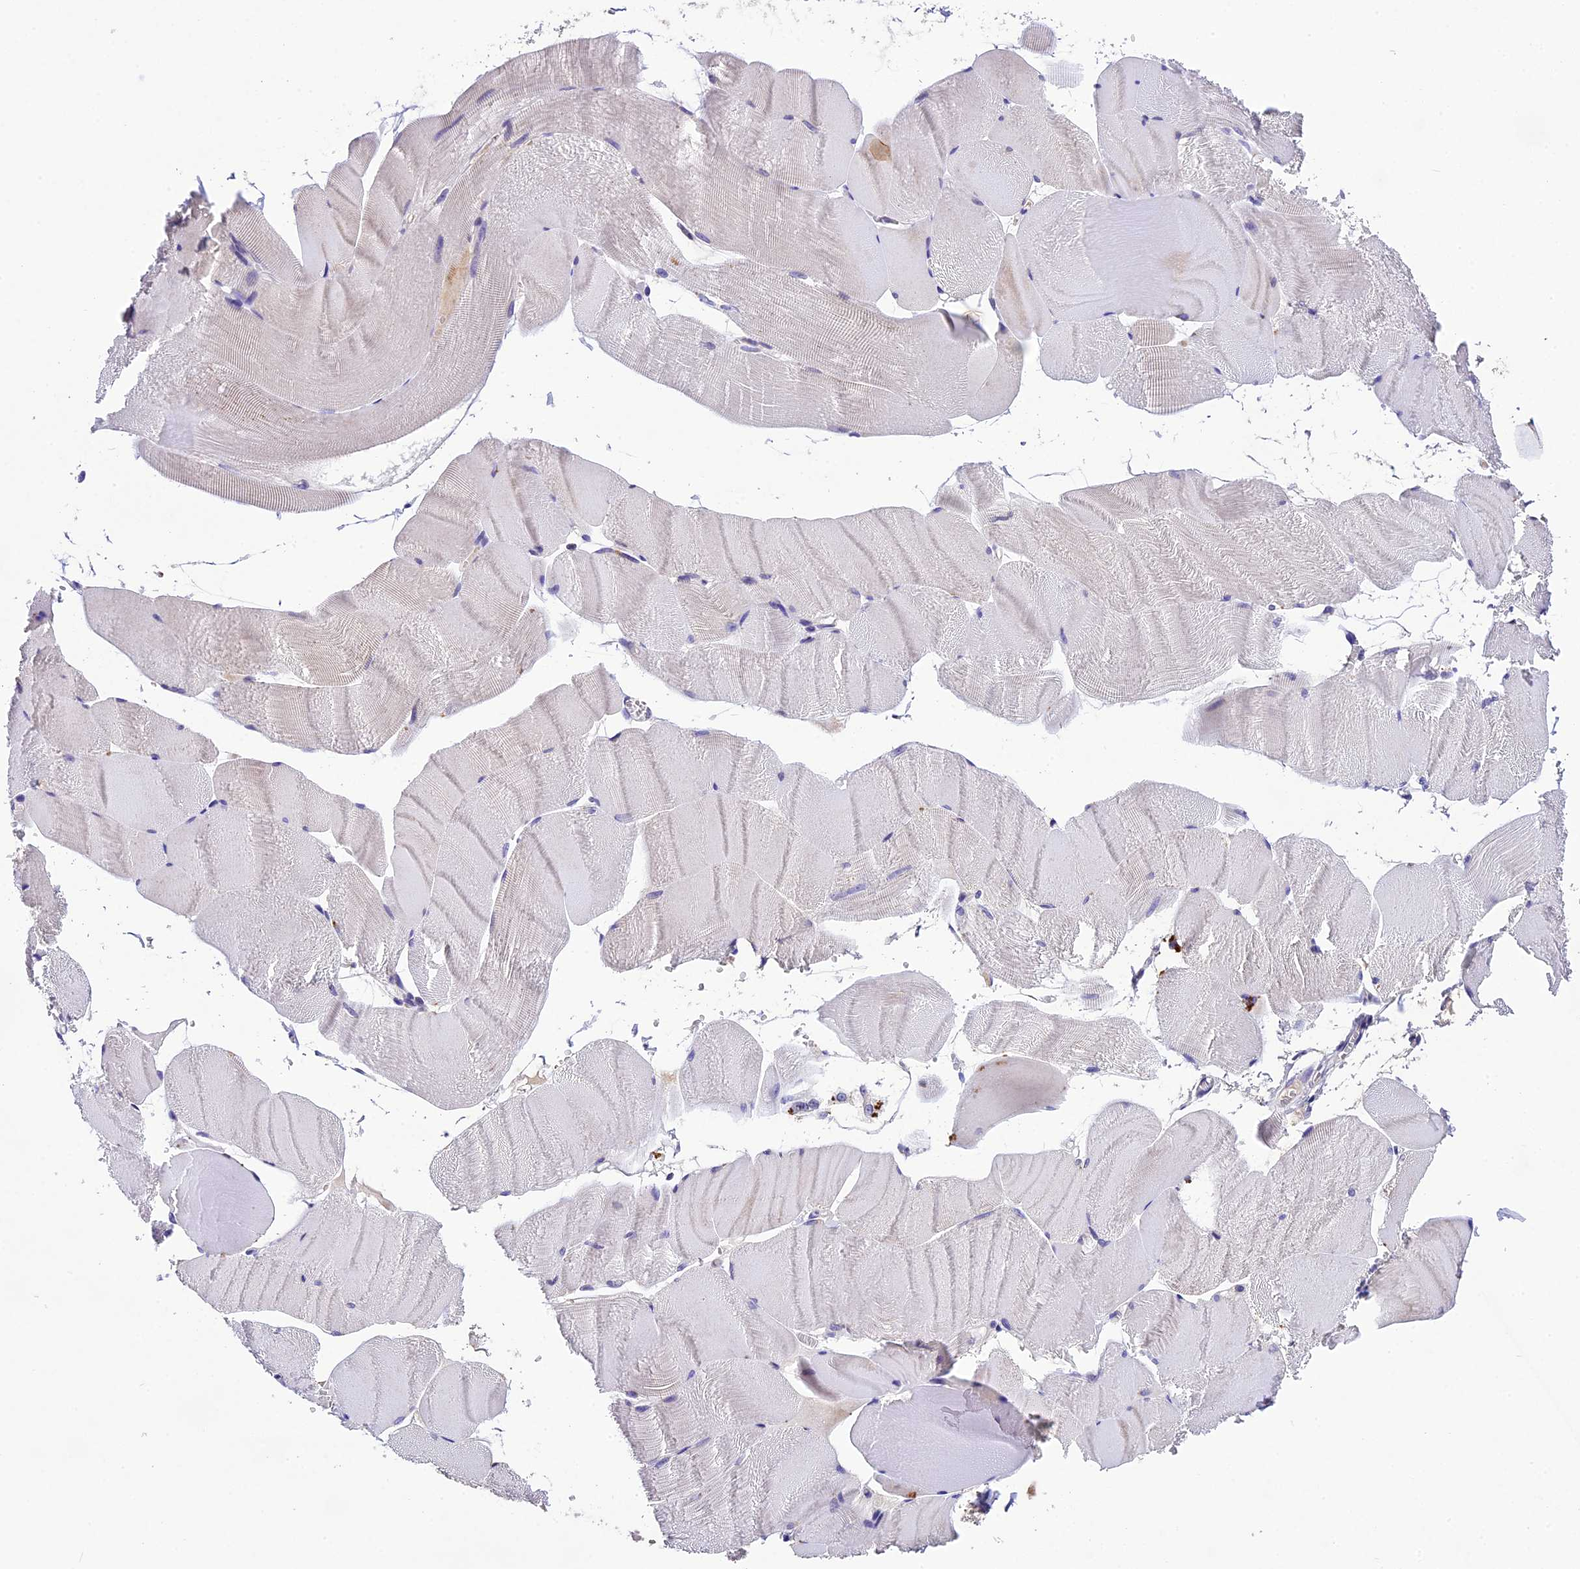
{"staining": {"intensity": "negative", "quantity": "none", "location": "none"}, "tissue": "skeletal muscle", "cell_type": "Myocytes", "image_type": "normal", "snomed": [{"axis": "morphology", "description": "Normal tissue, NOS"}, {"axis": "morphology", "description": "Basal cell carcinoma"}, {"axis": "topography", "description": "Skeletal muscle"}], "caption": "This histopathology image is of normal skeletal muscle stained with IHC to label a protein in brown with the nuclei are counter-stained blue. There is no positivity in myocytes.", "gene": "CILP2", "patient": {"sex": "female", "age": 64}}